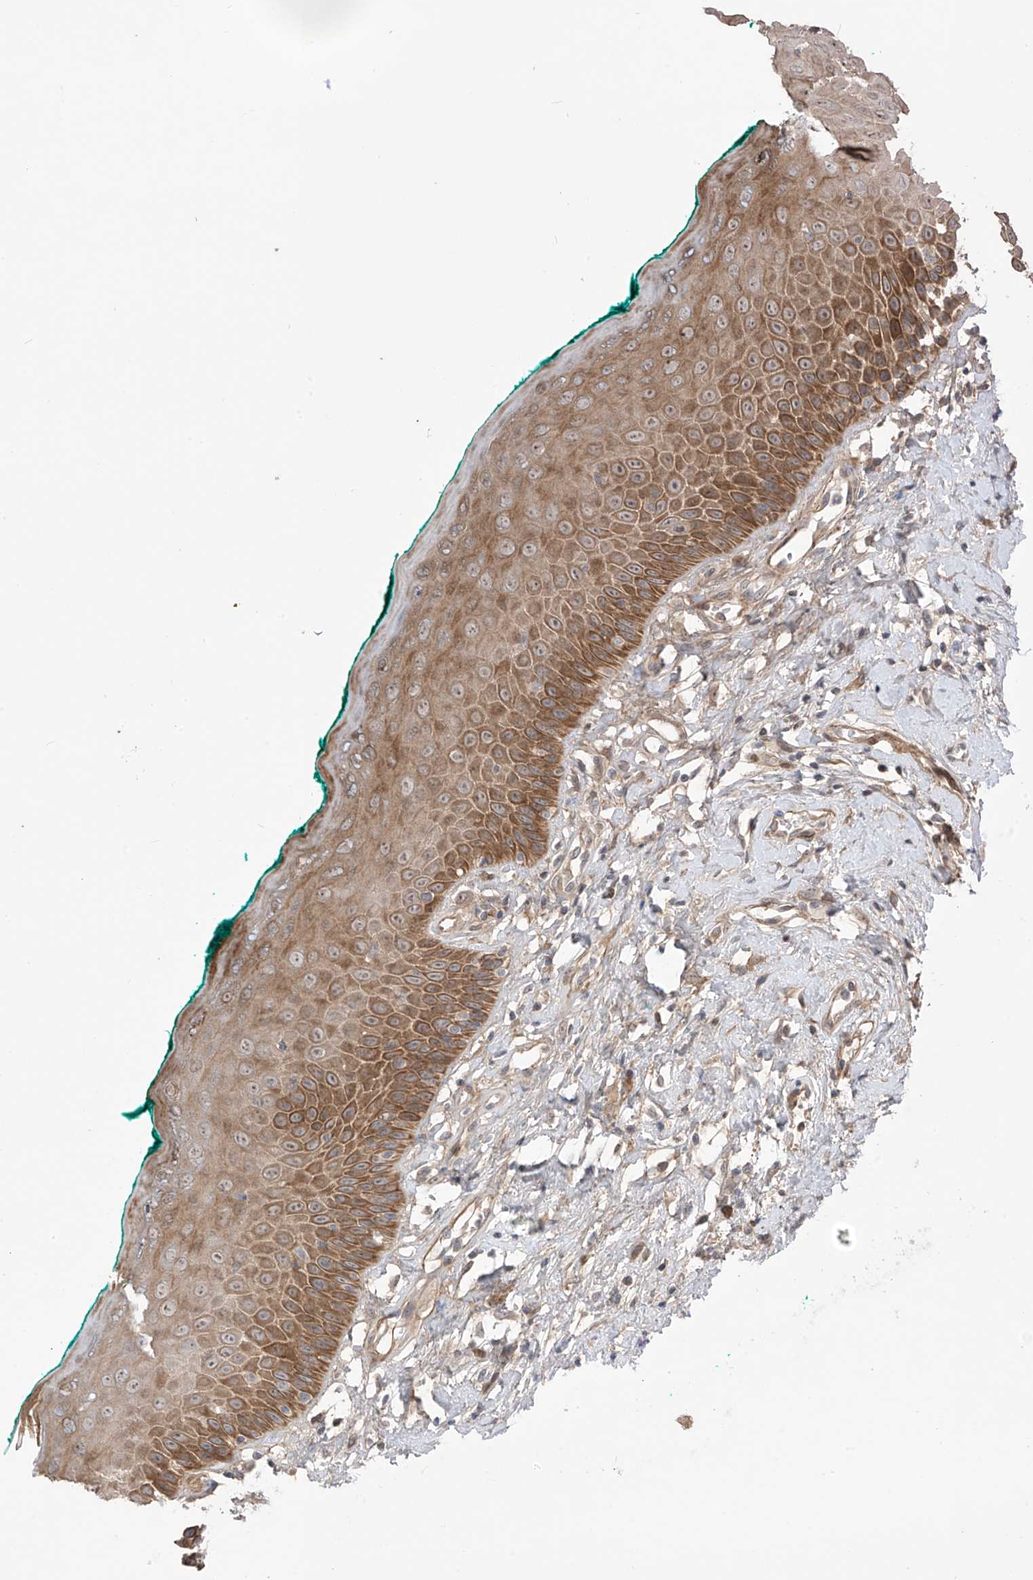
{"staining": {"intensity": "strong", "quantity": ">75%", "location": "cytoplasmic/membranous"}, "tissue": "oral mucosa", "cell_type": "Squamous epithelial cells", "image_type": "normal", "snomed": [{"axis": "morphology", "description": "Normal tissue, NOS"}, {"axis": "topography", "description": "Oral tissue"}], "caption": "This image exhibits IHC staining of normal oral mucosa, with high strong cytoplasmic/membranous staining in approximately >75% of squamous epithelial cells.", "gene": "LRRC74A", "patient": {"sex": "female", "age": 70}}